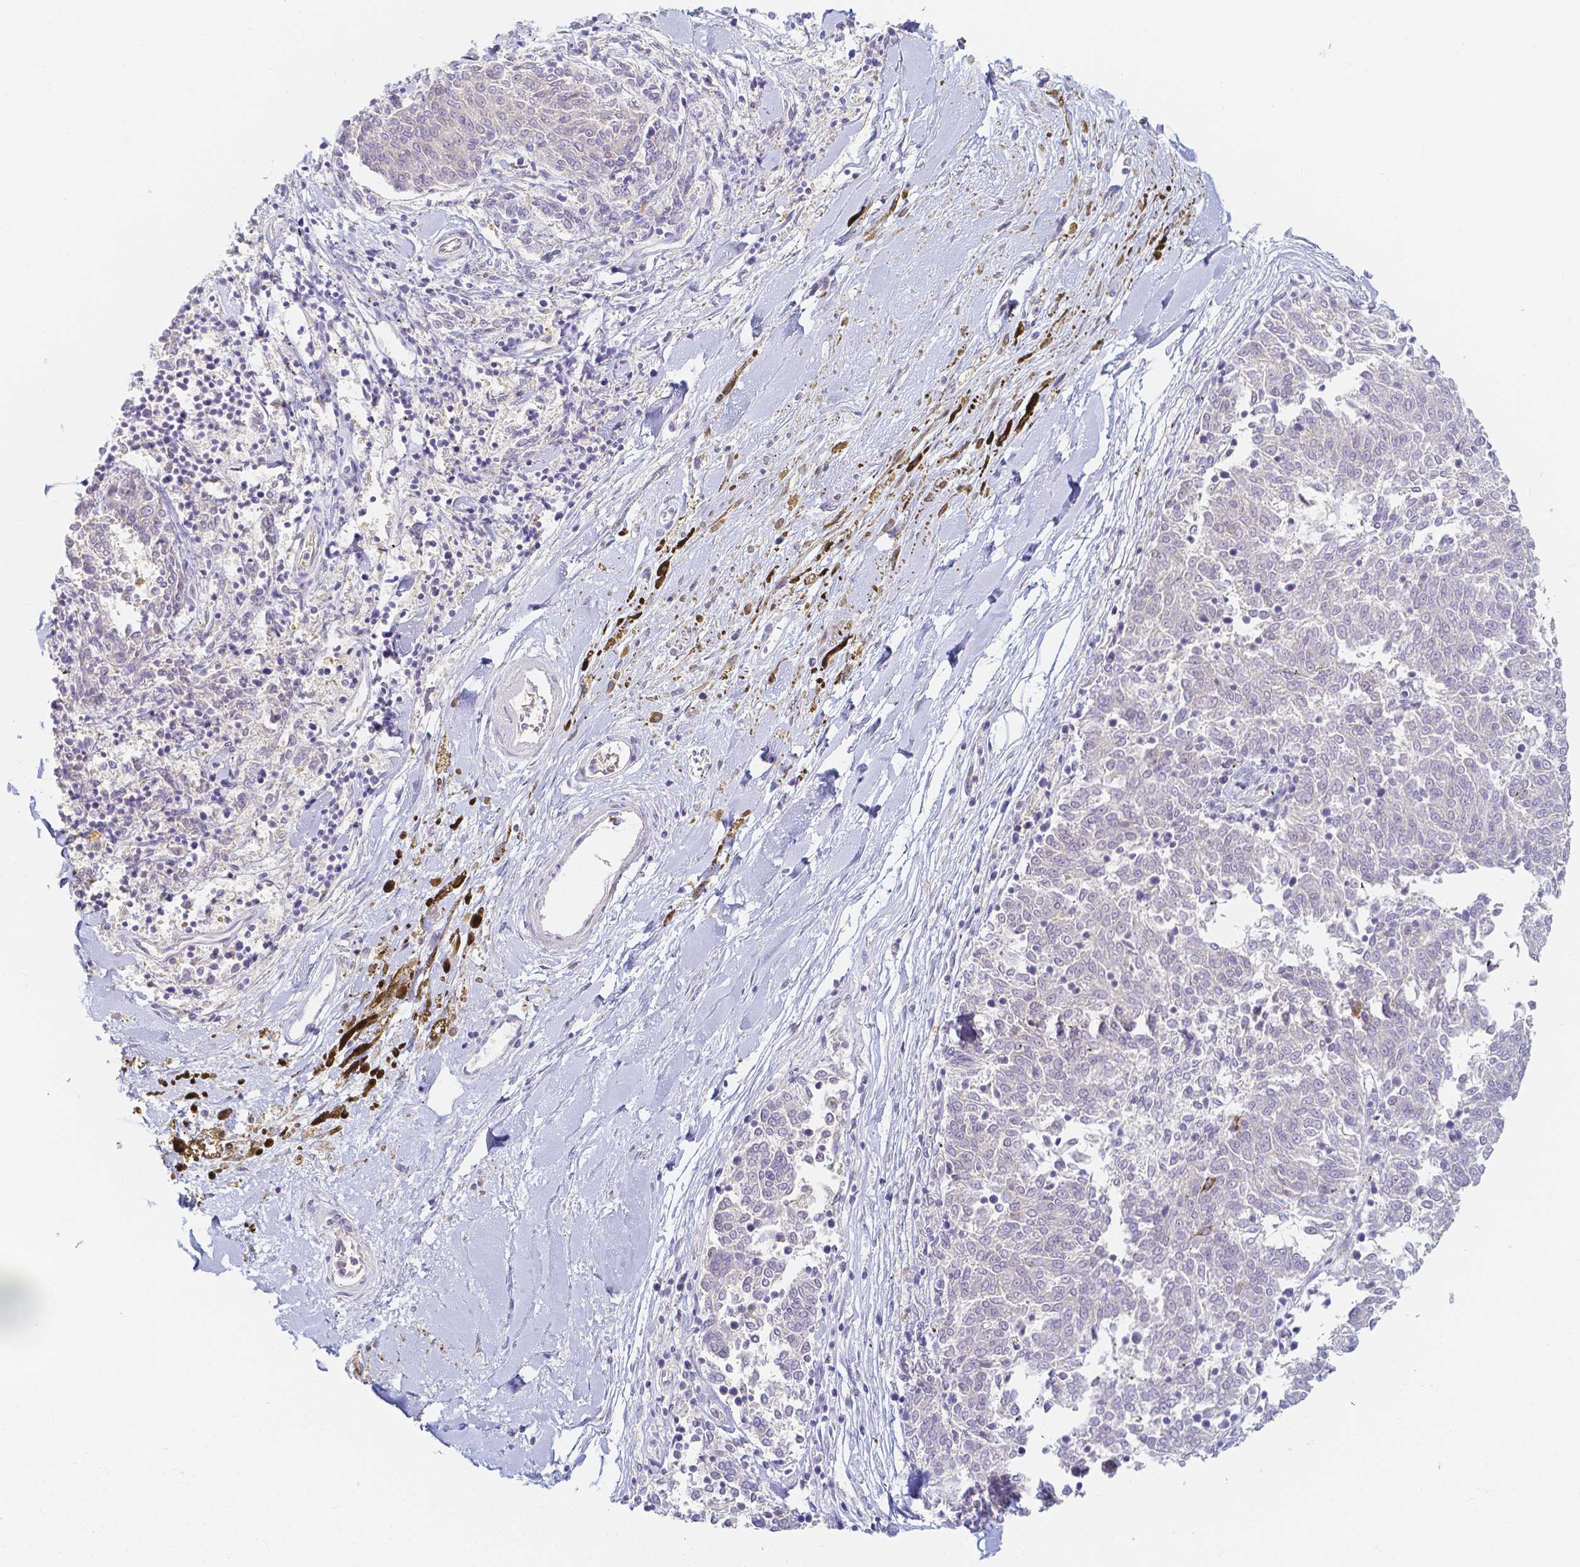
{"staining": {"intensity": "negative", "quantity": "none", "location": "none"}, "tissue": "melanoma", "cell_type": "Tumor cells", "image_type": "cancer", "snomed": [{"axis": "morphology", "description": "Malignant melanoma, NOS"}, {"axis": "topography", "description": "Skin"}], "caption": "DAB immunohistochemical staining of human melanoma shows no significant positivity in tumor cells.", "gene": "KCNH1", "patient": {"sex": "female", "age": 72}}